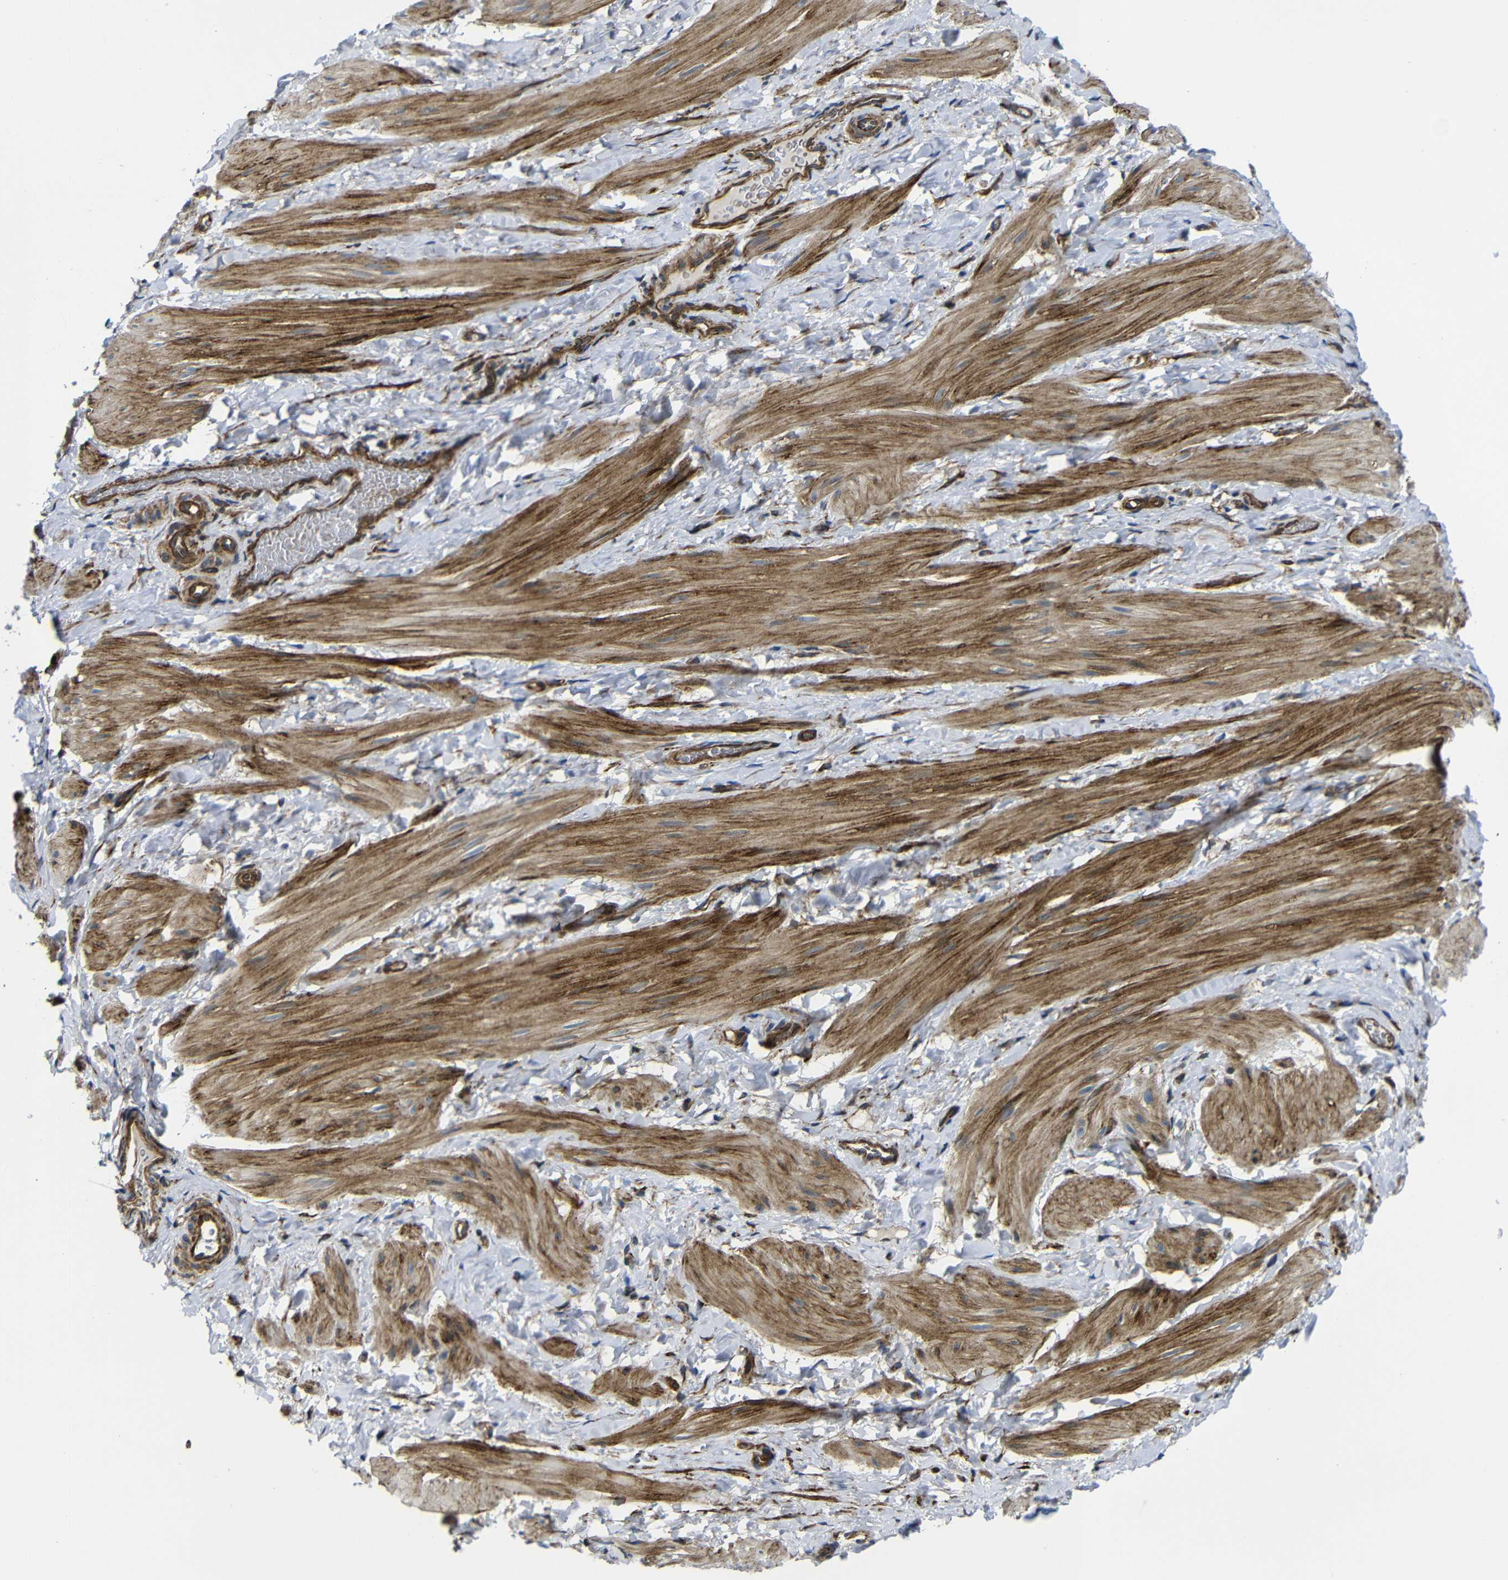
{"staining": {"intensity": "moderate", "quantity": ">75%", "location": "cytoplasmic/membranous"}, "tissue": "smooth muscle", "cell_type": "Smooth muscle cells", "image_type": "normal", "snomed": [{"axis": "morphology", "description": "Normal tissue, NOS"}, {"axis": "topography", "description": "Smooth muscle"}], "caption": "A brown stain labels moderate cytoplasmic/membranous staining of a protein in smooth muscle cells of unremarkable human smooth muscle.", "gene": "PARP14", "patient": {"sex": "male", "age": 16}}